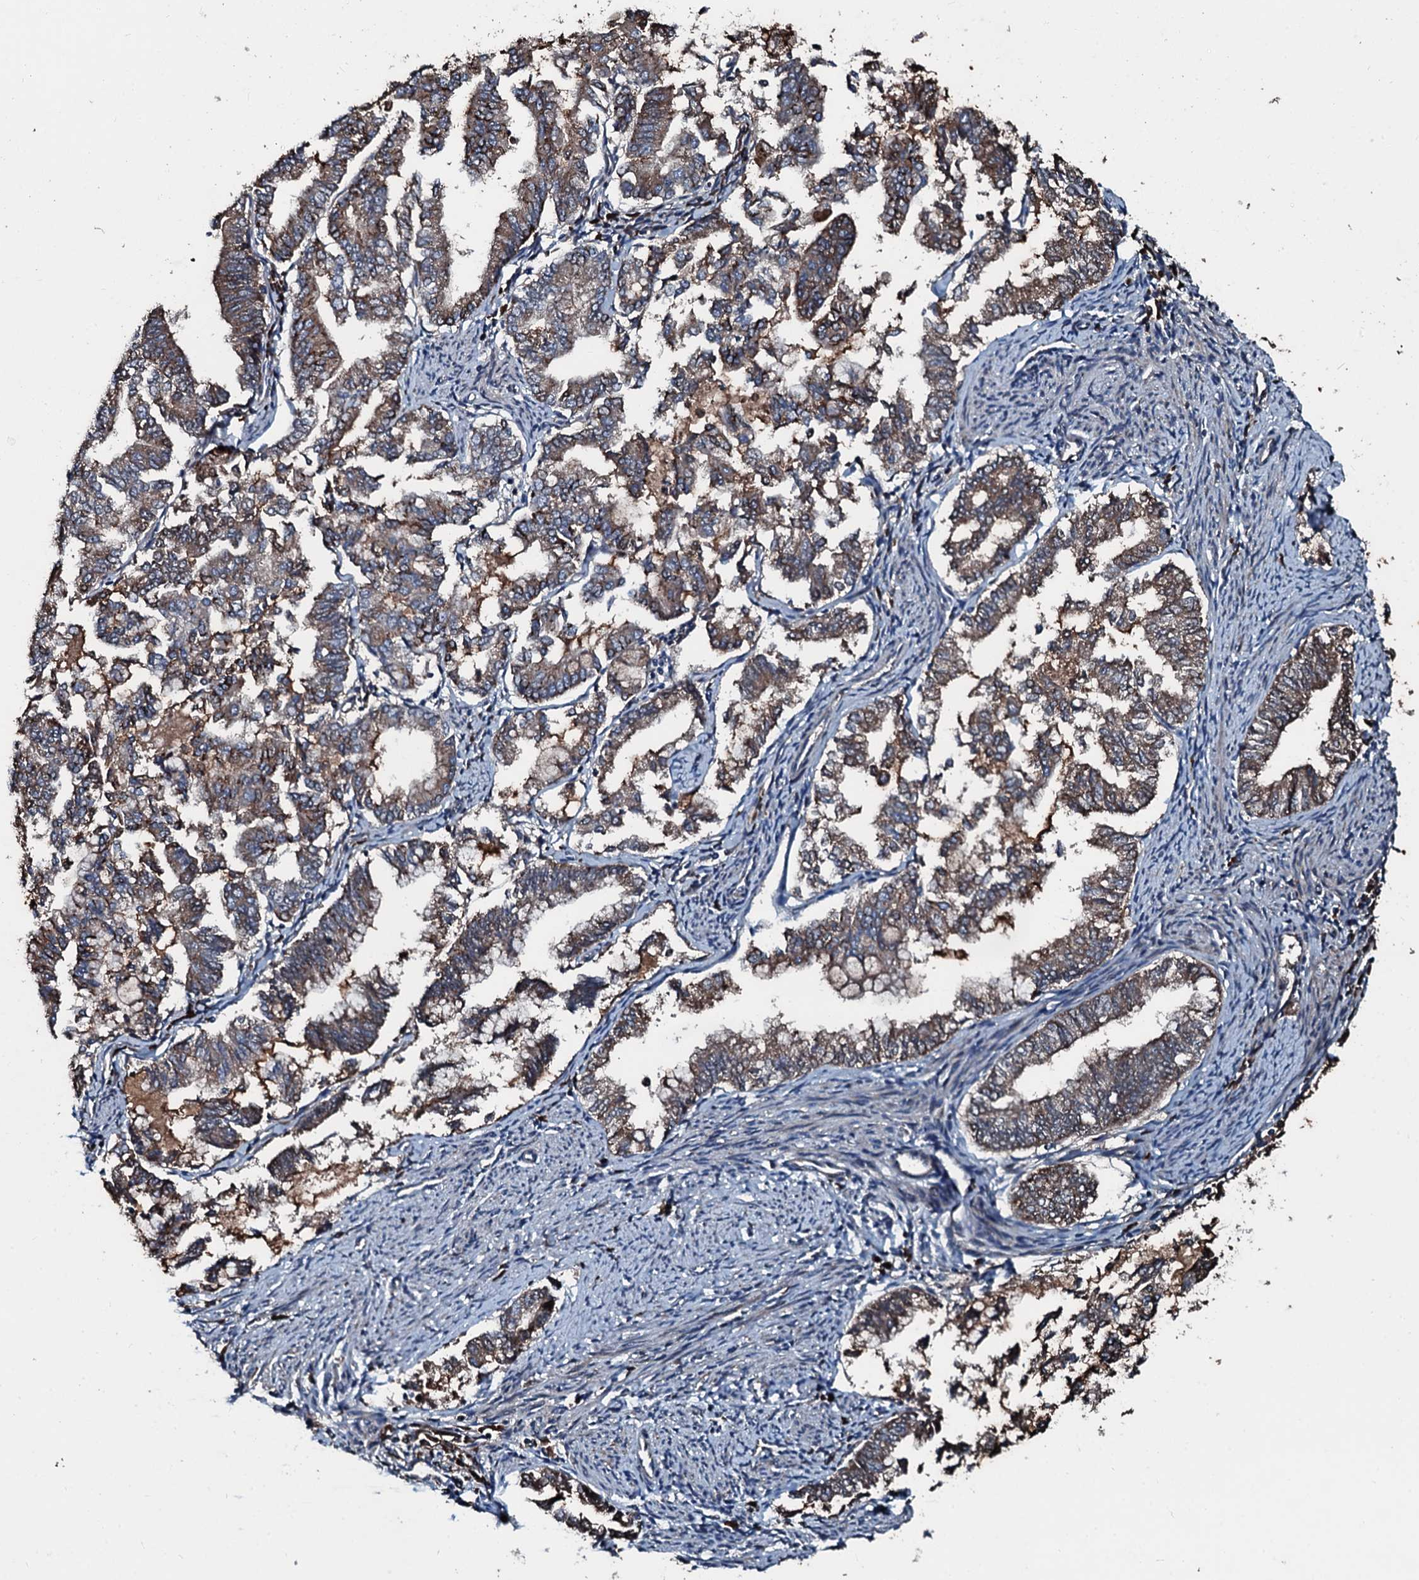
{"staining": {"intensity": "moderate", "quantity": ">75%", "location": "cytoplasmic/membranous"}, "tissue": "endometrial cancer", "cell_type": "Tumor cells", "image_type": "cancer", "snomed": [{"axis": "morphology", "description": "Adenocarcinoma, NOS"}, {"axis": "topography", "description": "Endometrium"}], "caption": "A micrograph of endometrial cancer stained for a protein displays moderate cytoplasmic/membranous brown staining in tumor cells.", "gene": "AARS1", "patient": {"sex": "female", "age": 79}}